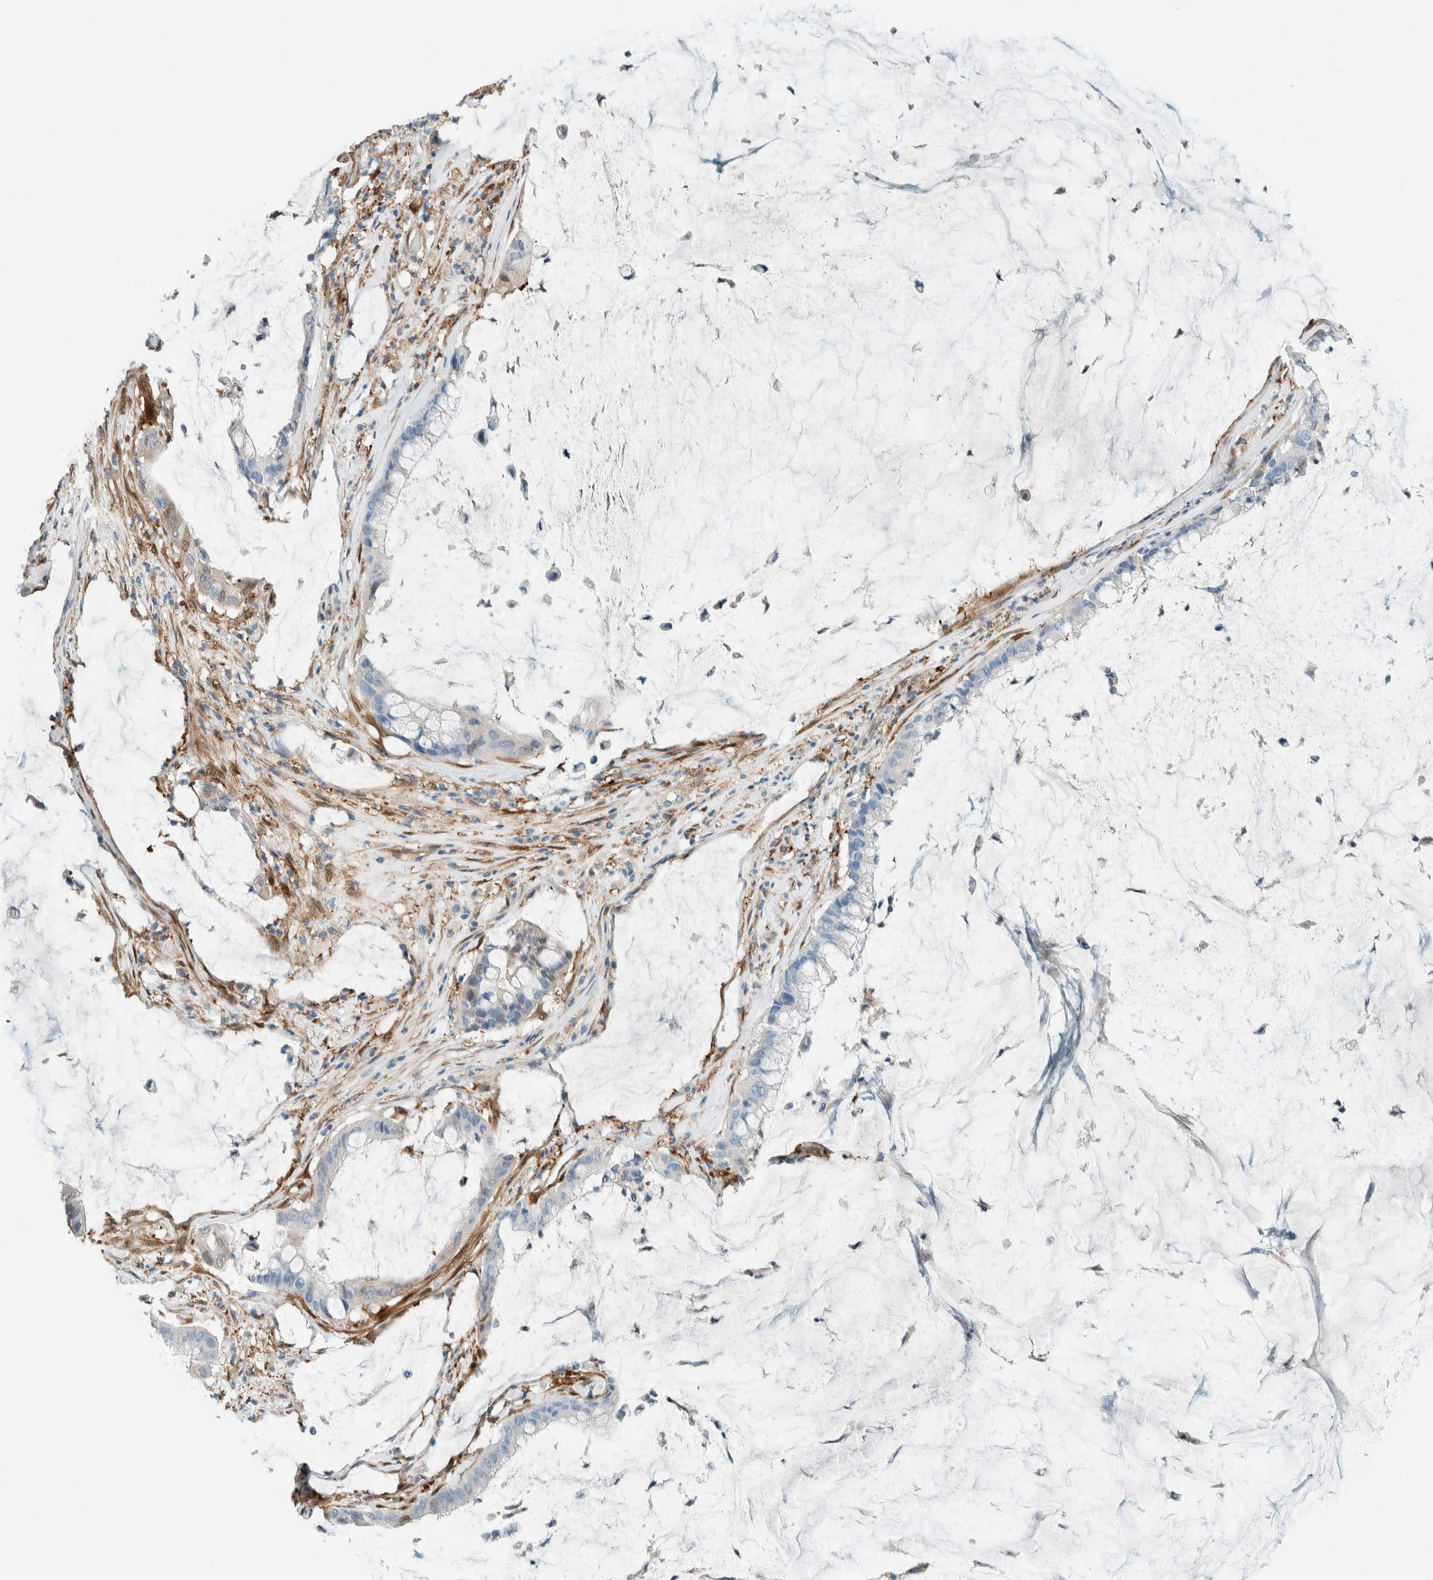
{"staining": {"intensity": "negative", "quantity": "none", "location": "none"}, "tissue": "pancreatic cancer", "cell_type": "Tumor cells", "image_type": "cancer", "snomed": [{"axis": "morphology", "description": "Adenocarcinoma, NOS"}, {"axis": "topography", "description": "Pancreas"}], "caption": "Pancreatic adenocarcinoma stained for a protein using IHC demonstrates no positivity tumor cells.", "gene": "NXN", "patient": {"sex": "male", "age": 41}}